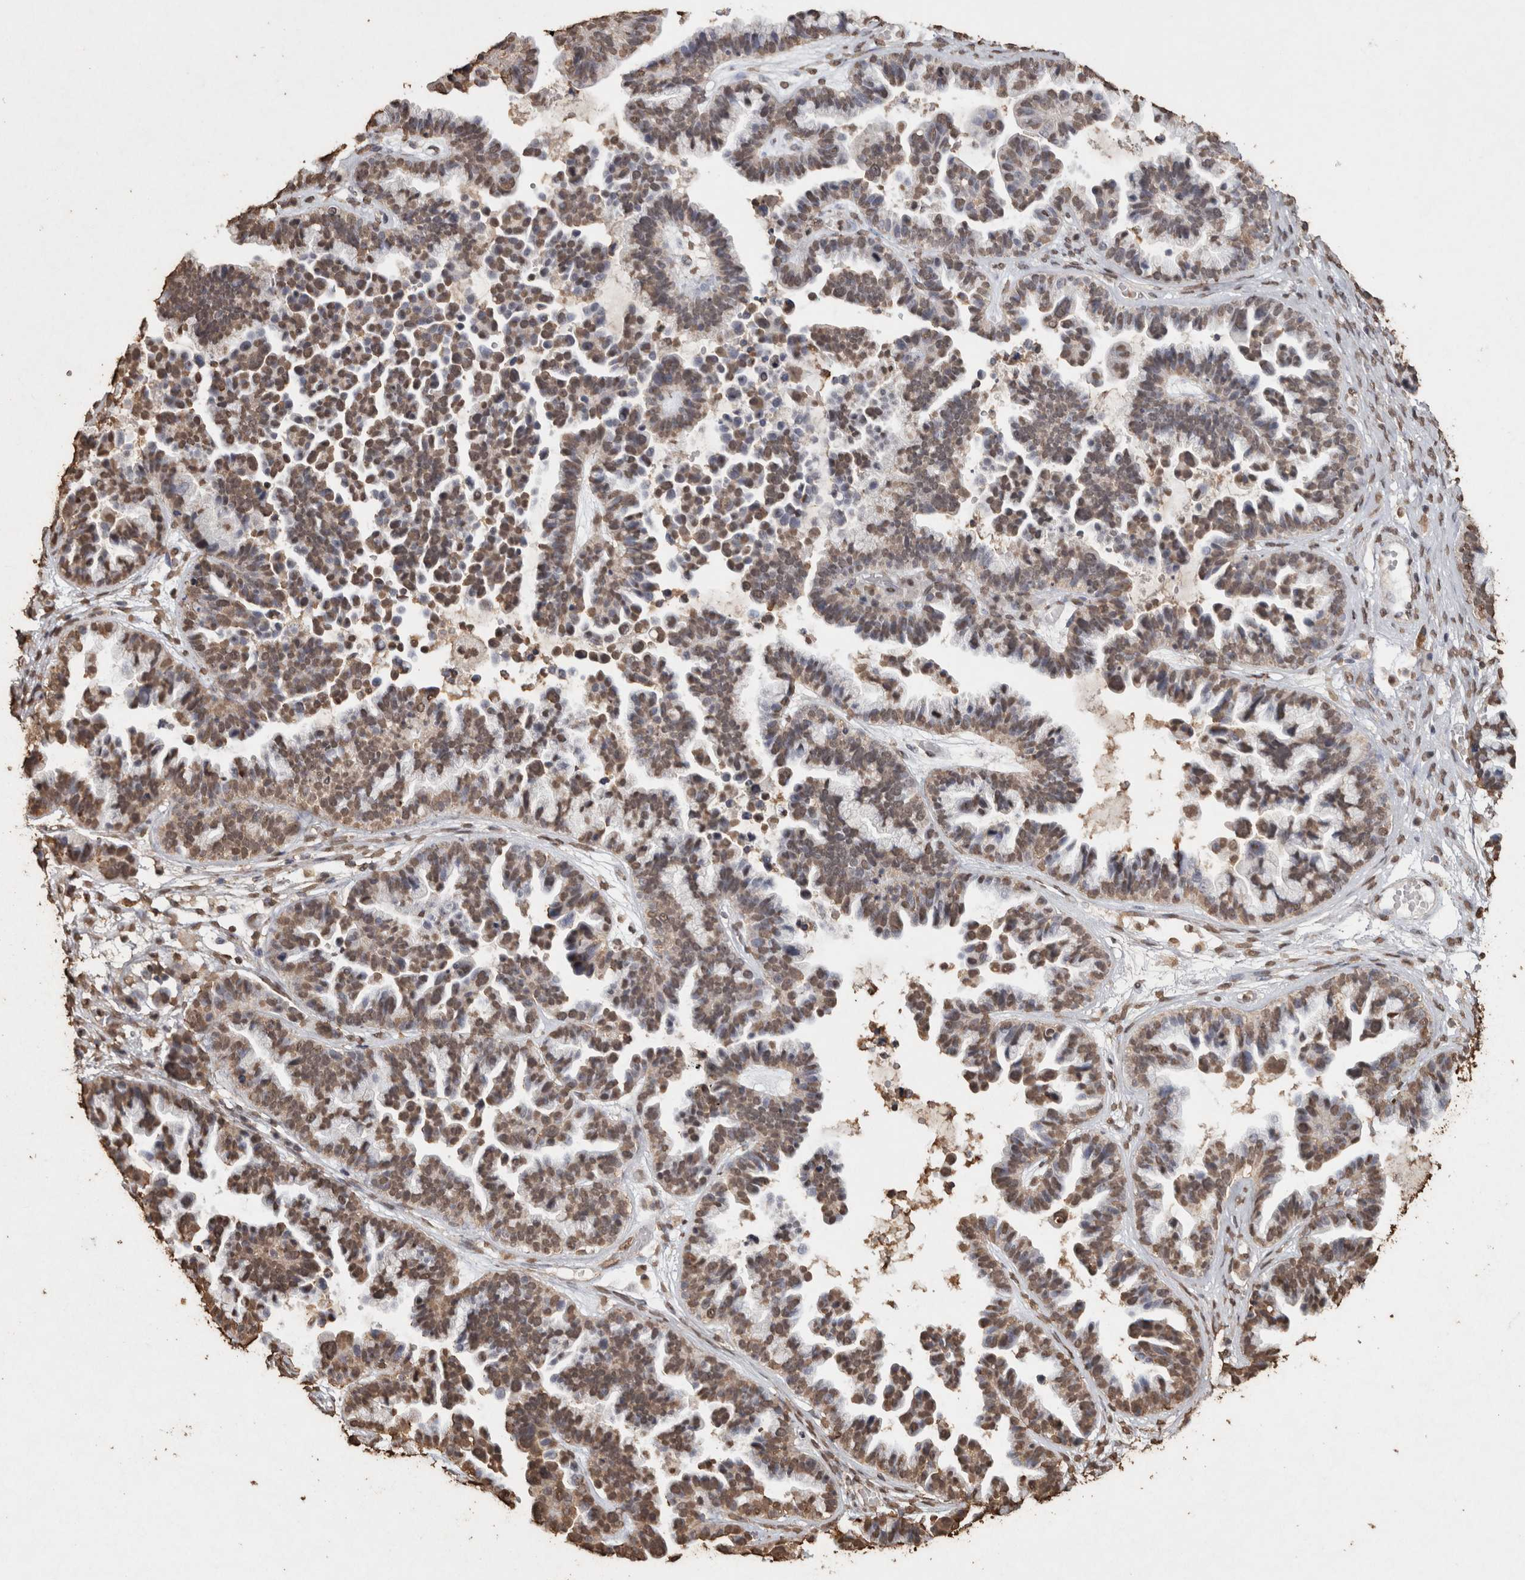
{"staining": {"intensity": "moderate", "quantity": ">75%", "location": "nuclear"}, "tissue": "ovarian cancer", "cell_type": "Tumor cells", "image_type": "cancer", "snomed": [{"axis": "morphology", "description": "Cystadenocarcinoma, serous, NOS"}, {"axis": "topography", "description": "Ovary"}], "caption": "An immunohistochemistry histopathology image of neoplastic tissue is shown. Protein staining in brown shows moderate nuclear positivity in ovarian cancer within tumor cells.", "gene": "FSTL3", "patient": {"sex": "female", "age": 56}}